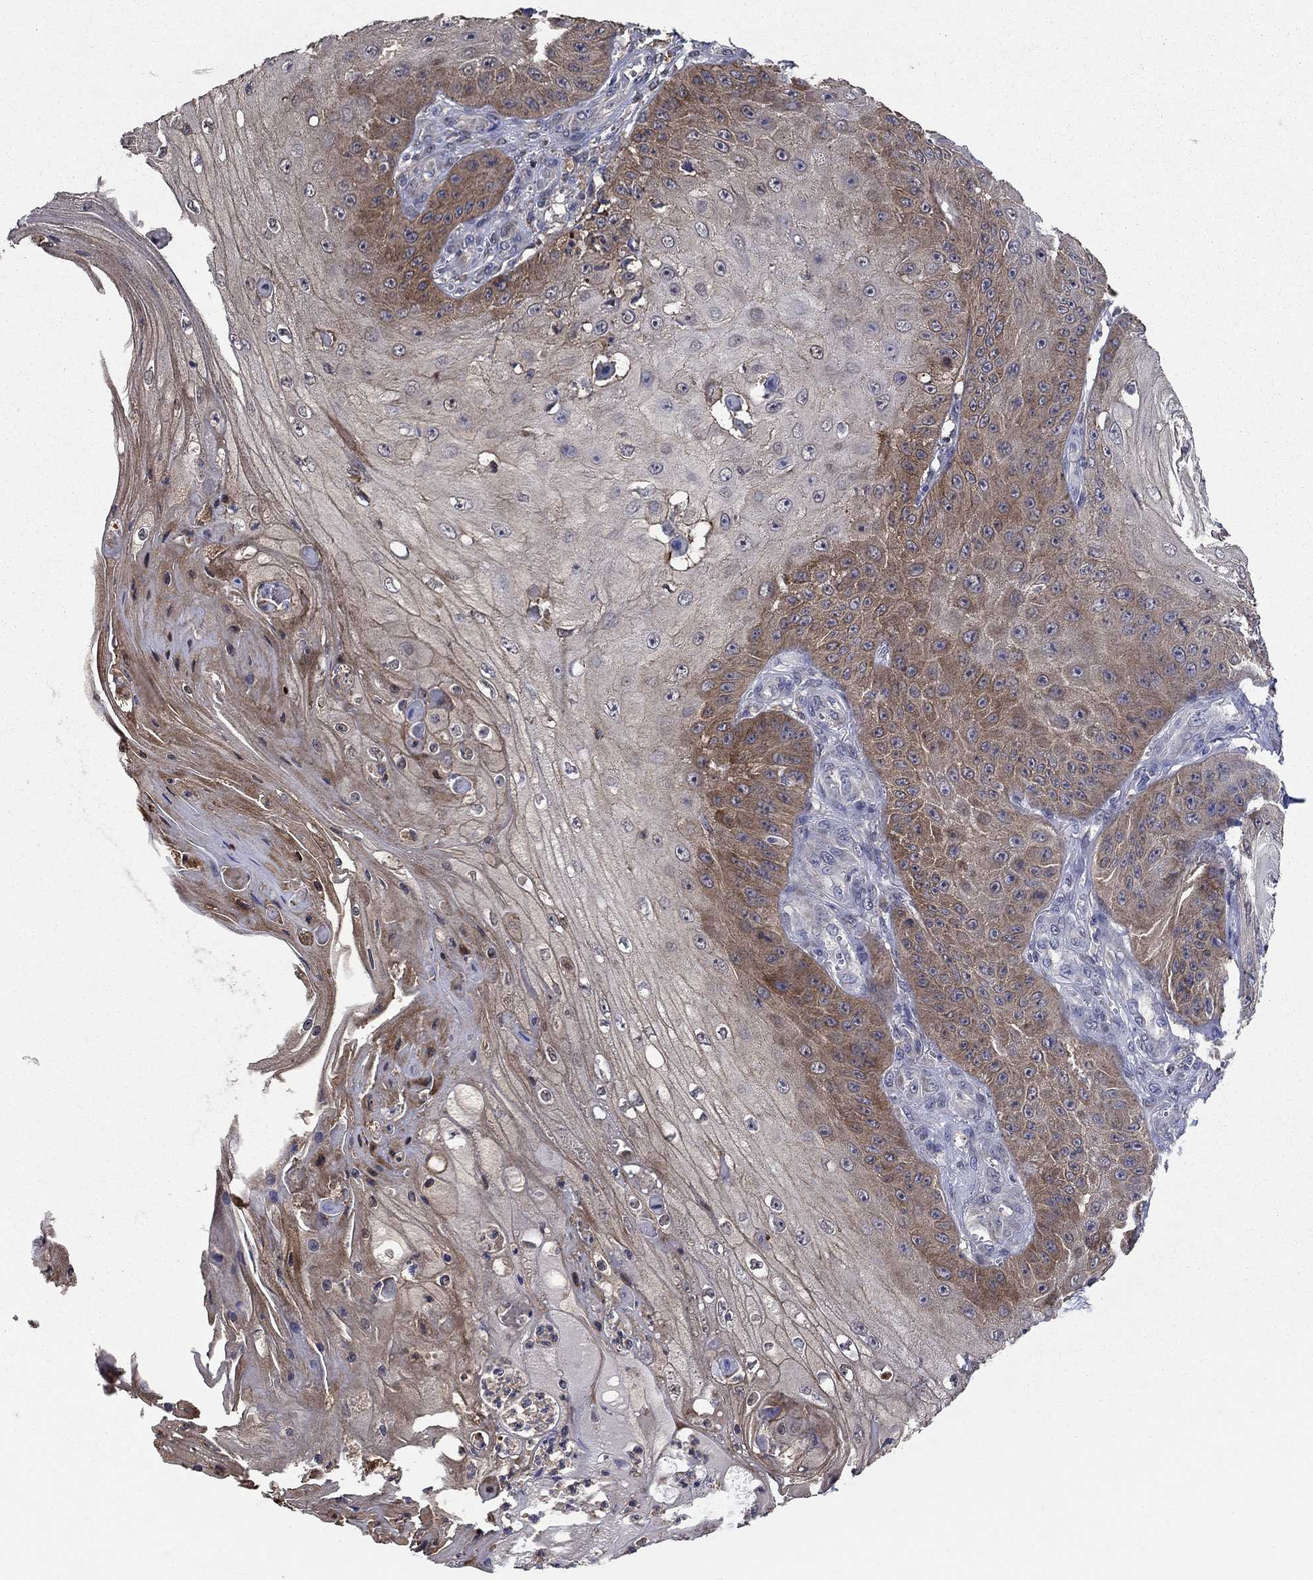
{"staining": {"intensity": "weak", "quantity": "25%-75%", "location": "cytoplasmic/membranous"}, "tissue": "skin cancer", "cell_type": "Tumor cells", "image_type": "cancer", "snomed": [{"axis": "morphology", "description": "Squamous cell carcinoma, NOS"}, {"axis": "topography", "description": "Skin"}], "caption": "This micrograph displays immunohistochemistry staining of skin cancer, with low weak cytoplasmic/membranous staining in approximately 25%-75% of tumor cells.", "gene": "DVL1", "patient": {"sex": "male", "age": 70}}